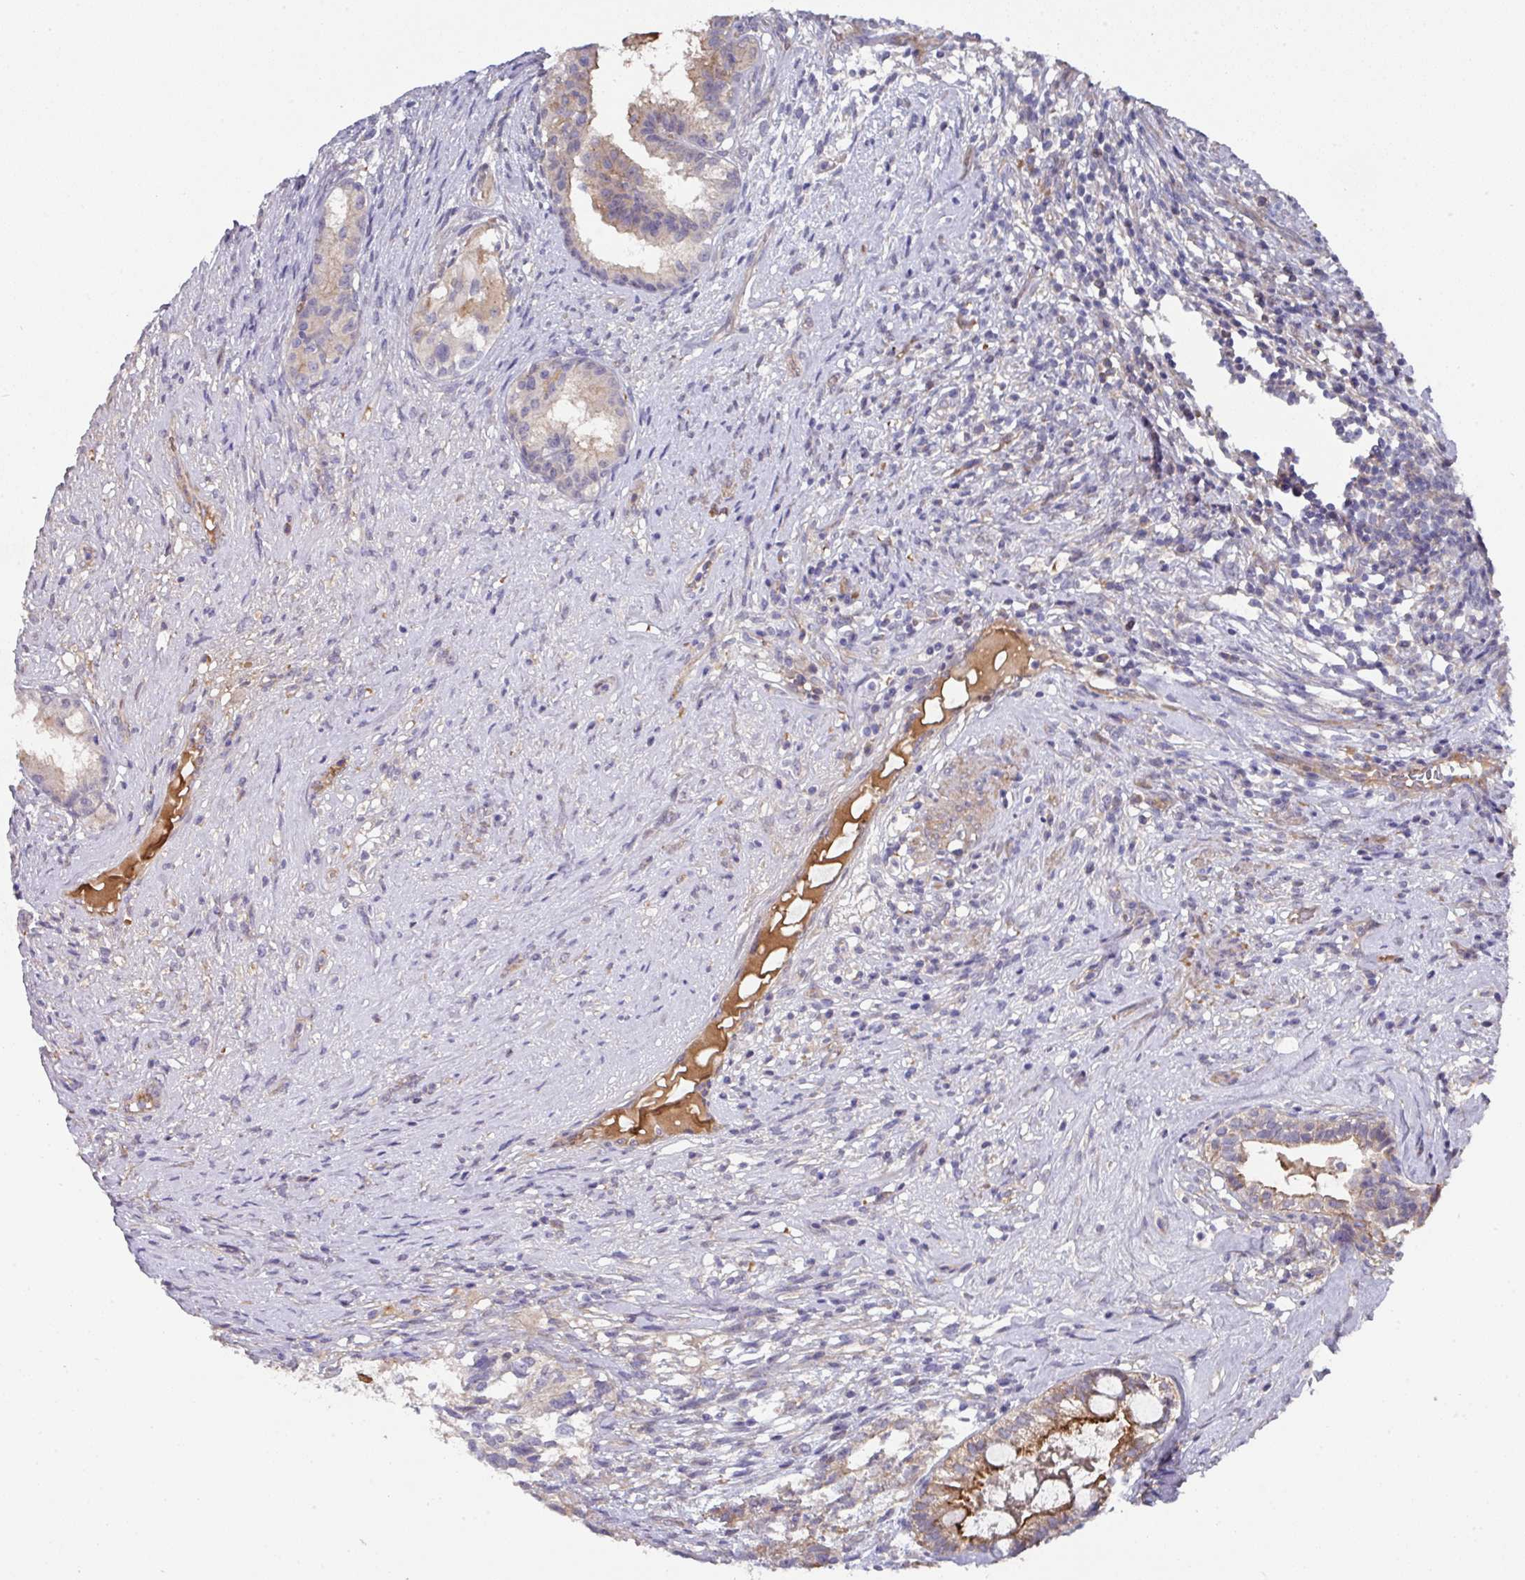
{"staining": {"intensity": "moderate", "quantity": "<25%", "location": "cytoplasmic/membranous"}, "tissue": "testis cancer", "cell_type": "Tumor cells", "image_type": "cancer", "snomed": [{"axis": "morphology", "description": "Seminoma, NOS"}, {"axis": "morphology", "description": "Carcinoma, Embryonal, NOS"}, {"axis": "topography", "description": "Testis"}], "caption": "Immunohistochemical staining of embryonal carcinoma (testis) displays moderate cytoplasmic/membranous protein expression in about <25% of tumor cells.", "gene": "PRR5", "patient": {"sex": "male", "age": 41}}